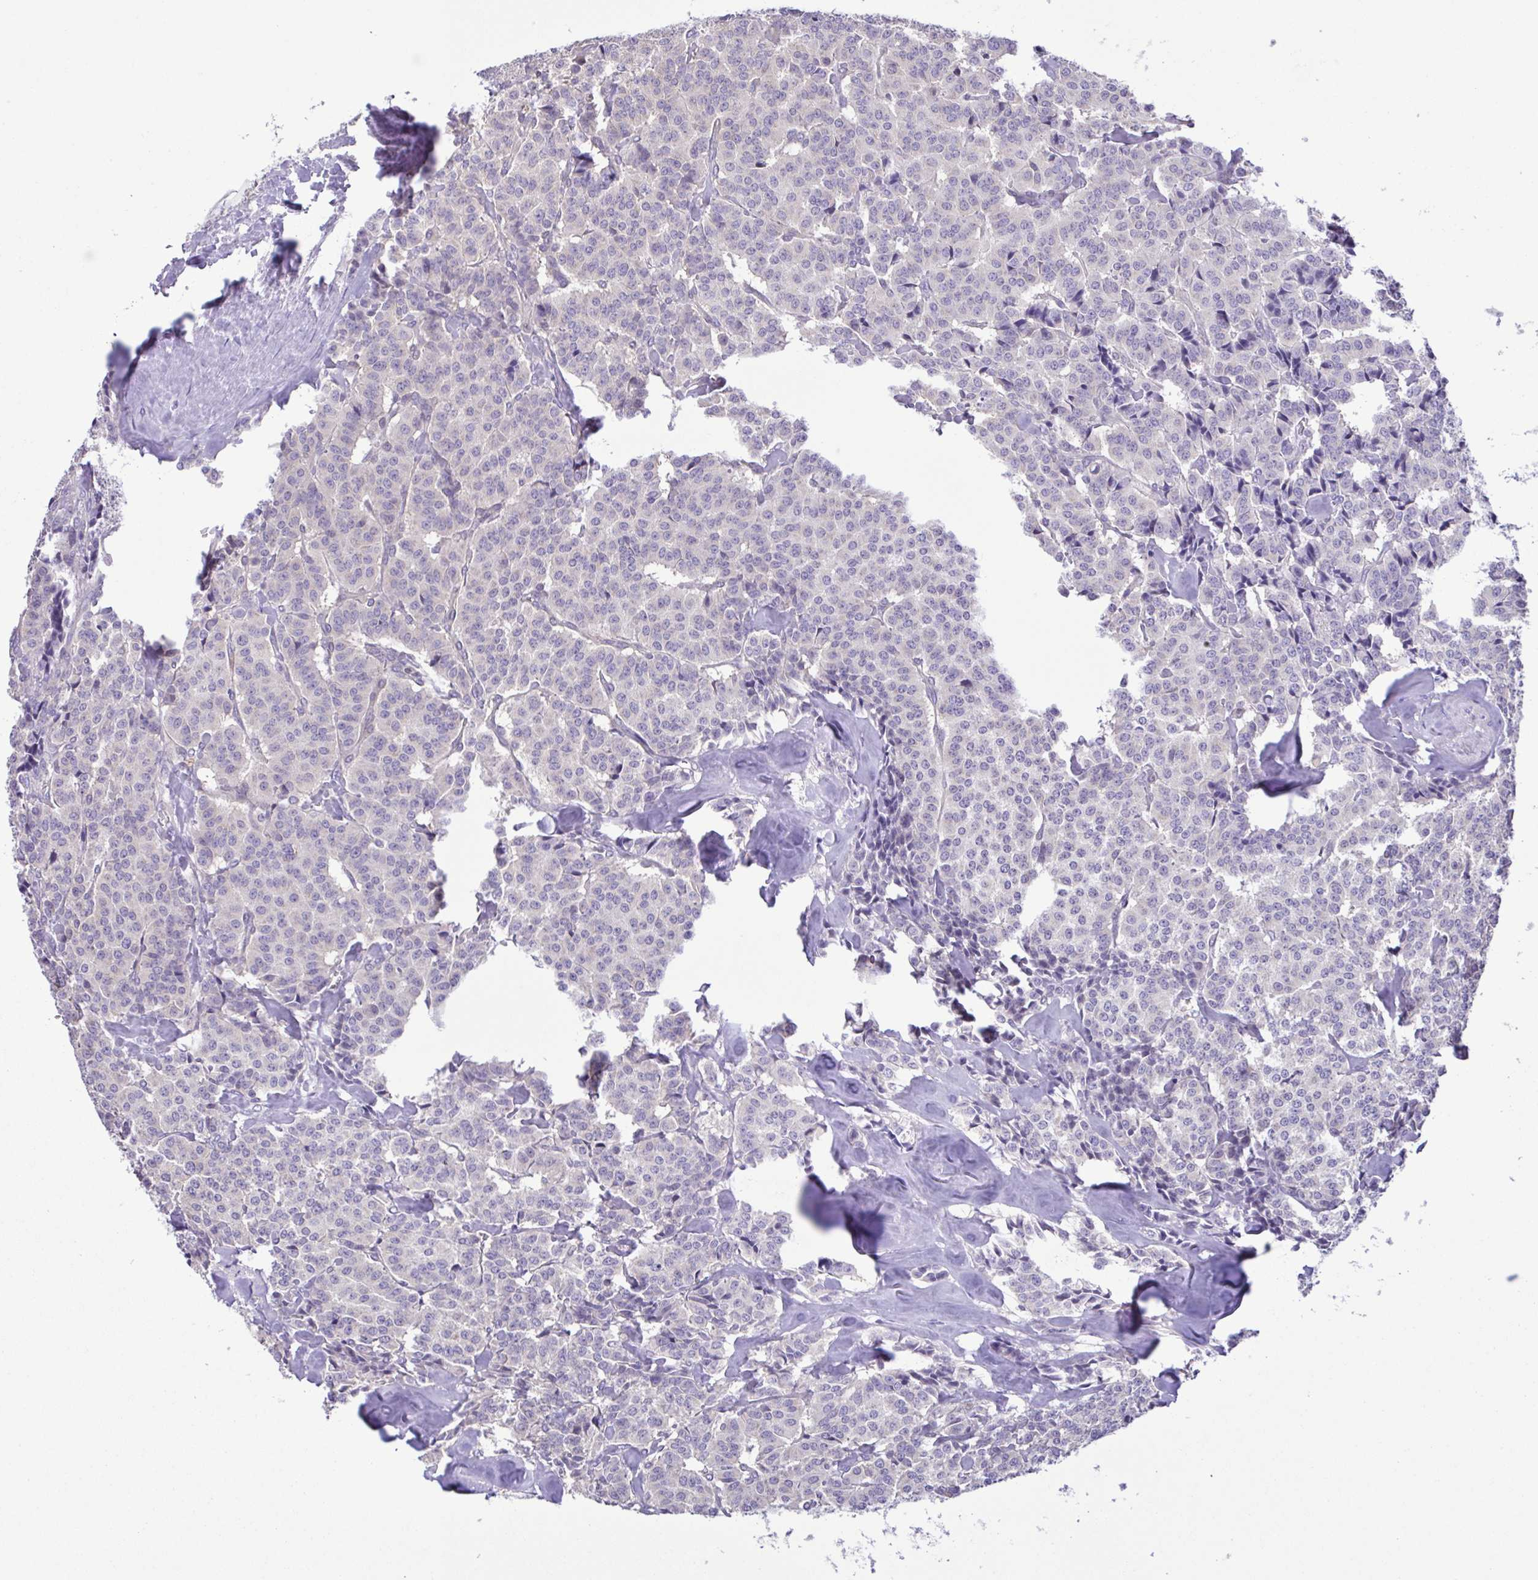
{"staining": {"intensity": "negative", "quantity": "none", "location": "none"}, "tissue": "carcinoid", "cell_type": "Tumor cells", "image_type": "cancer", "snomed": [{"axis": "morphology", "description": "Normal tissue, NOS"}, {"axis": "morphology", "description": "Carcinoid, malignant, NOS"}, {"axis": "topography", "description": "Lung"}], "caption": "Protein analysis of malignant carcinoid displays no significant staining in tumor cells.", "gene": "CYP17A1", "patient": {"sex": "female", "age": 46}}